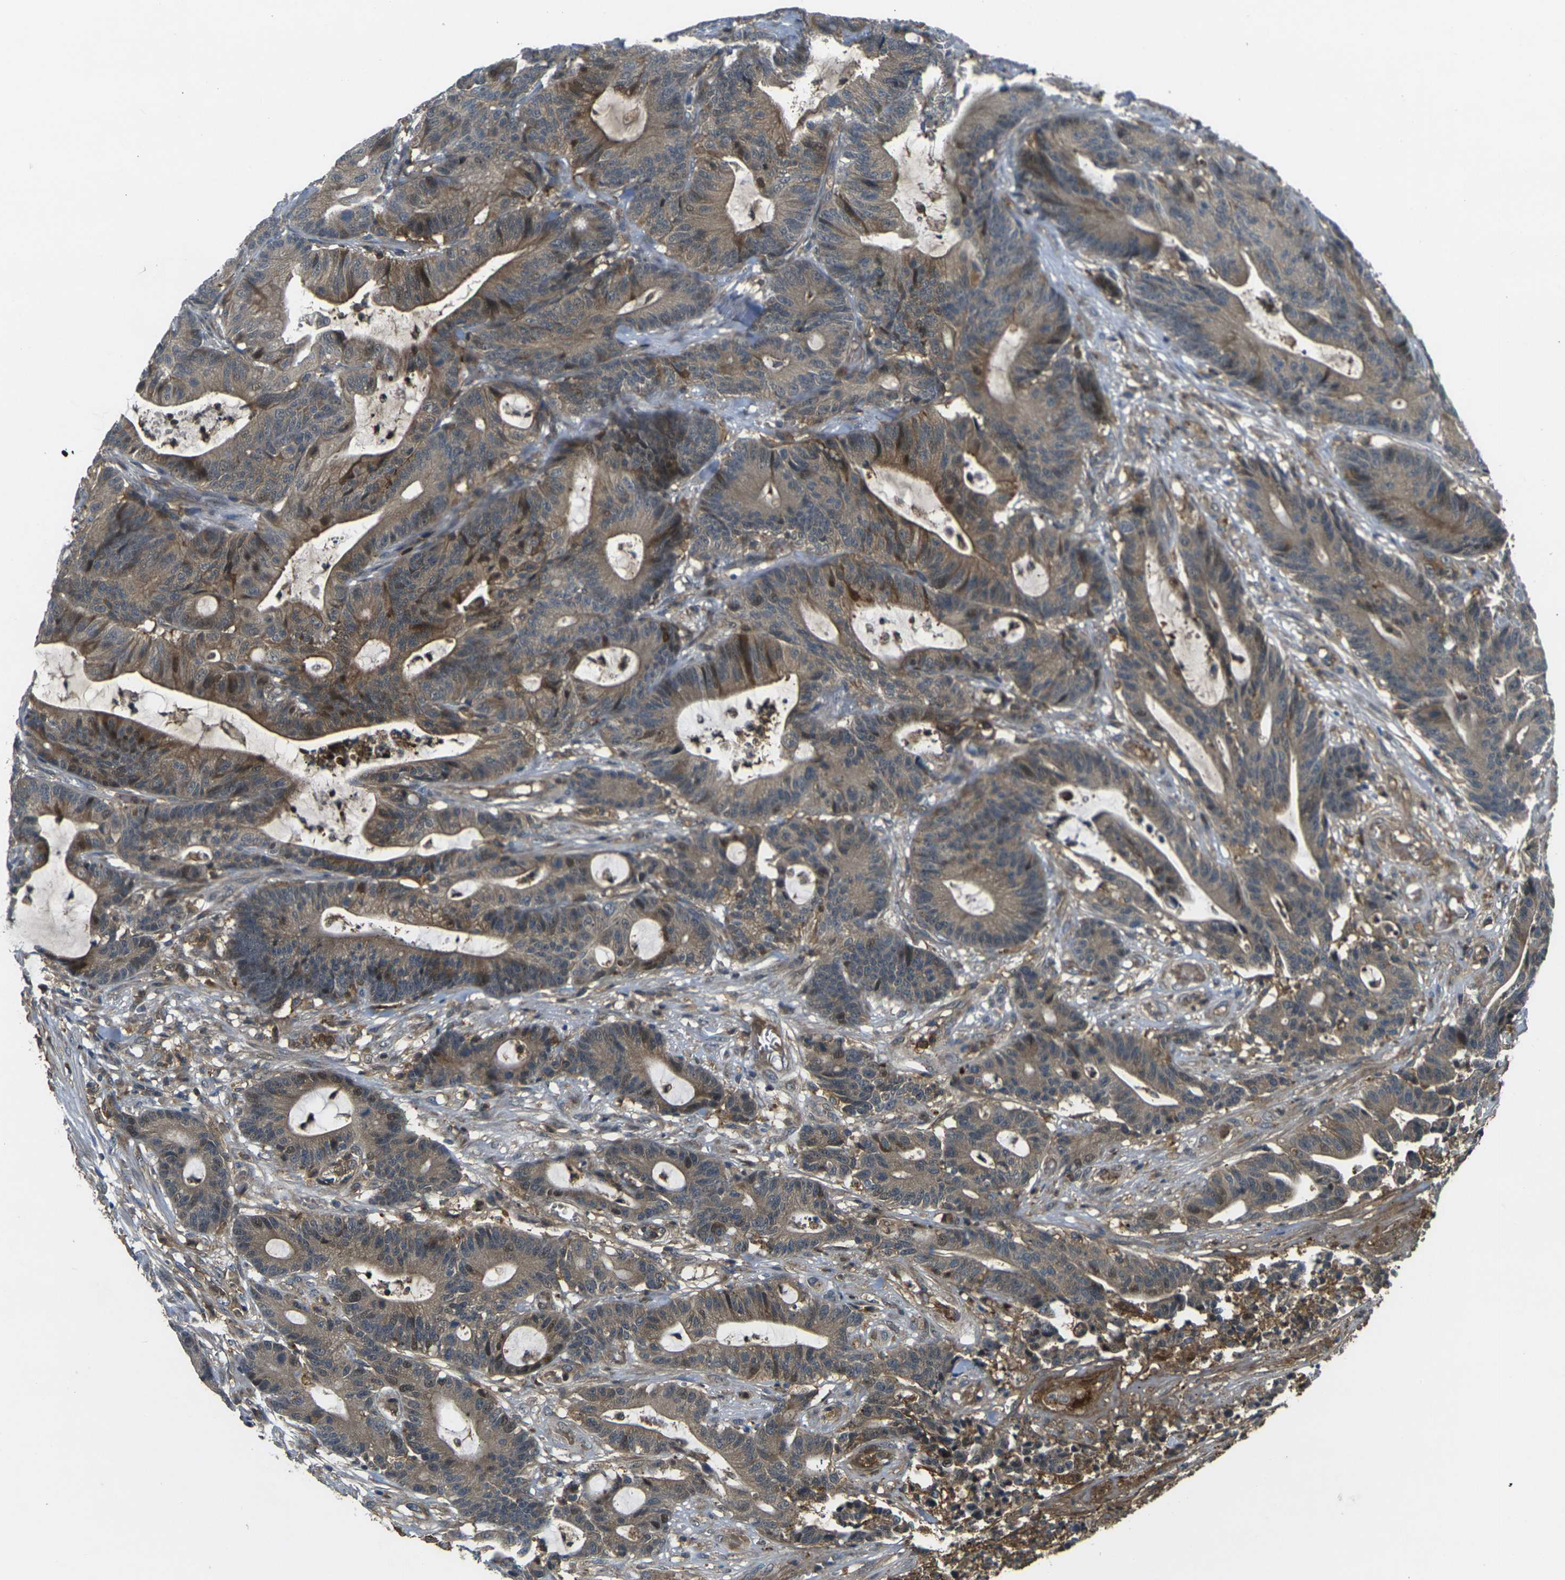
{"staining": {"intensity": "moderate", "quantity": ">75%", "location": "cytoplasmic/membranous"}, "tissue": "colorectal cancer", "cell_type": "Tumor cells", "image_type": "cancer", "snomed": [{"axis": "morphology", "description": "Adenocarcinoma, NOS"}, {"axis": "topography", "description": "Colon"}], "caption": "A high-resolution image shows IHC staining of colorectal cancer, which reveals moderate cytoplasmic/membranous positivity in about >75% of tumor cells.", "gene": "PIGL", "patient": {"sex": "female", "age": 84}}